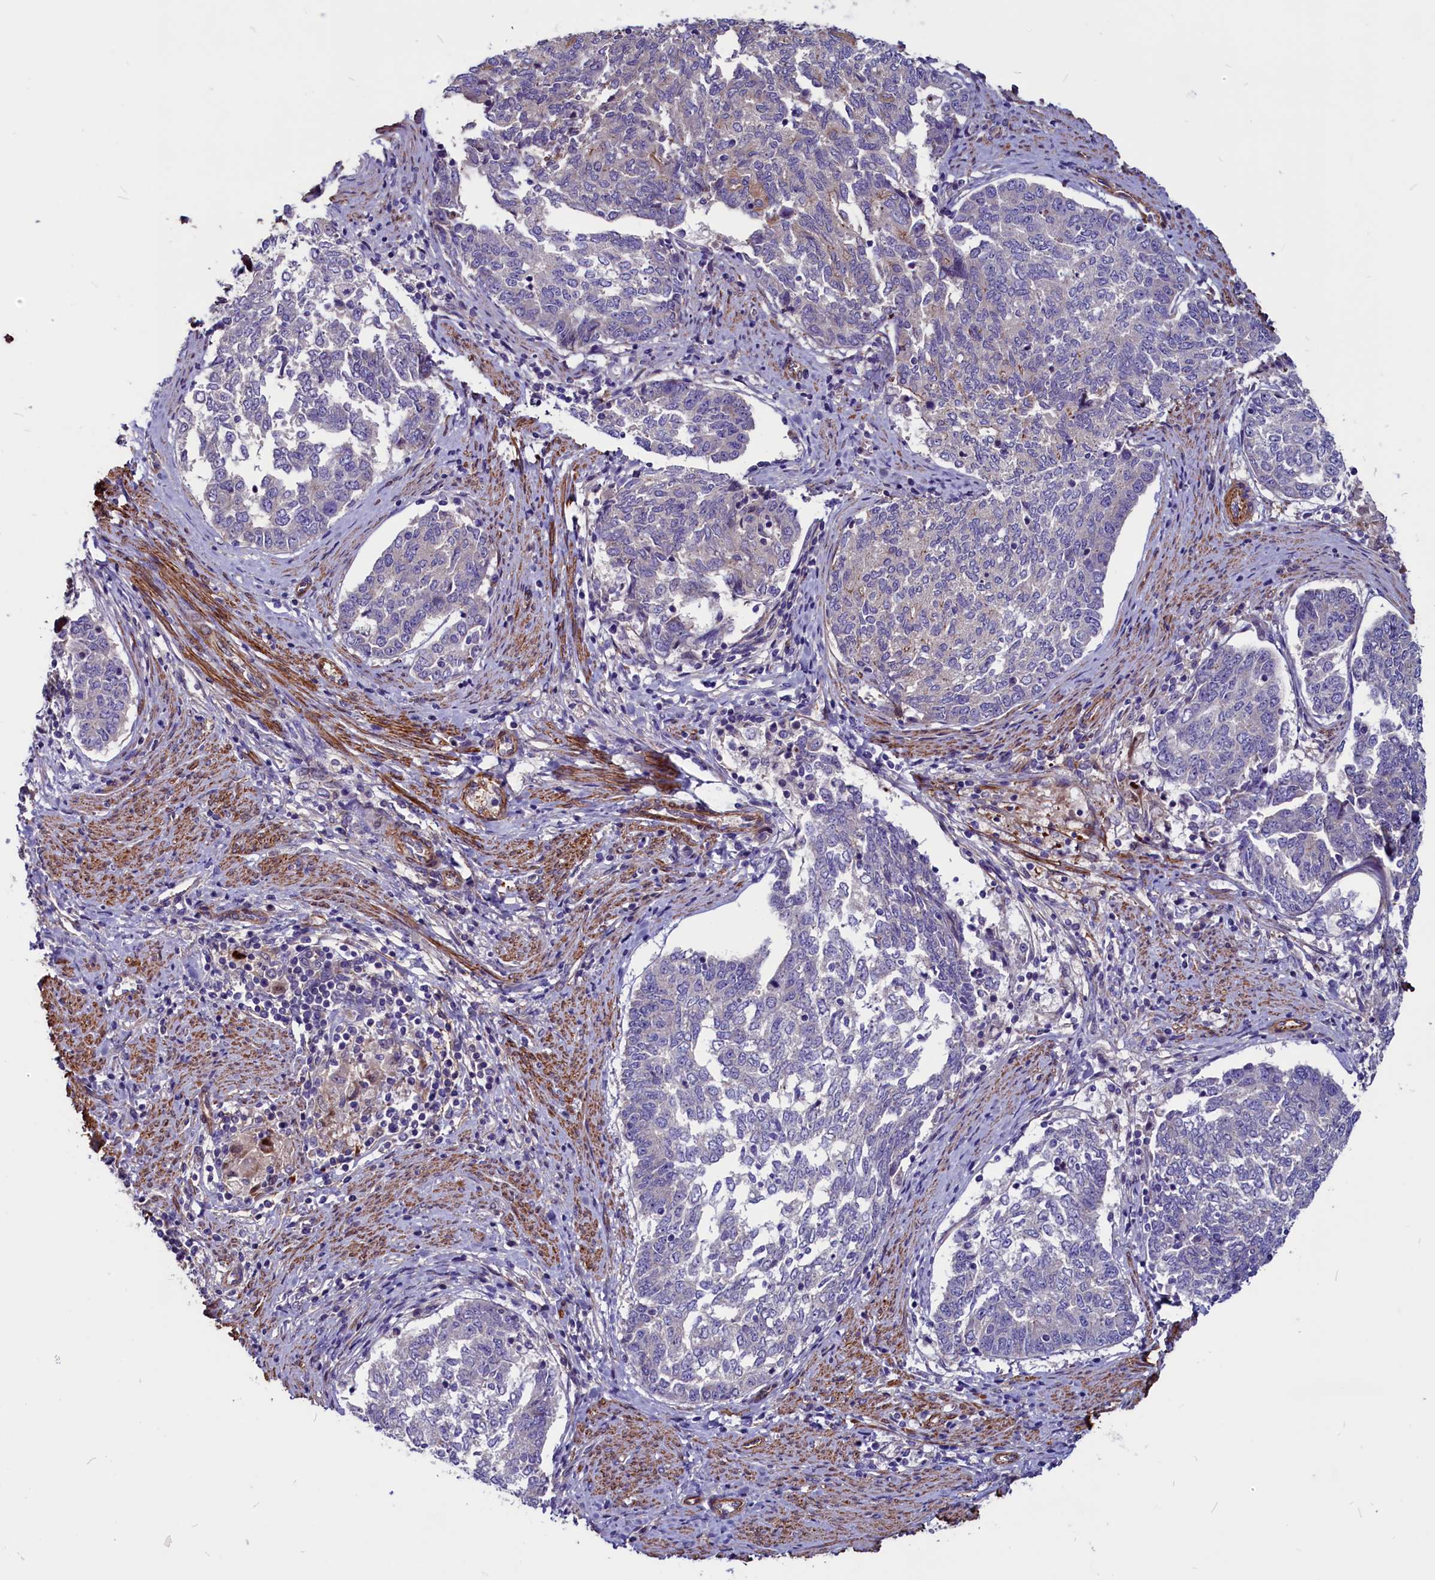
{"staining": {"intensity": "negative", "quantity": "none", "location": "none"}, "tissue": "endometrial cancer", "cell_type": "Tumor cells", "image_type": "cancer", "snomed": [{"axis": "morphology", "description": "Adenocarcinoma, NOS"}, {"axis": "topography", "description": "Endometrium"}], "caption": "There is no significant staining in tumor cells of endometrial cancer.", "gene": "ZNF749", "patient": {"sex": "female", "age": 80}}